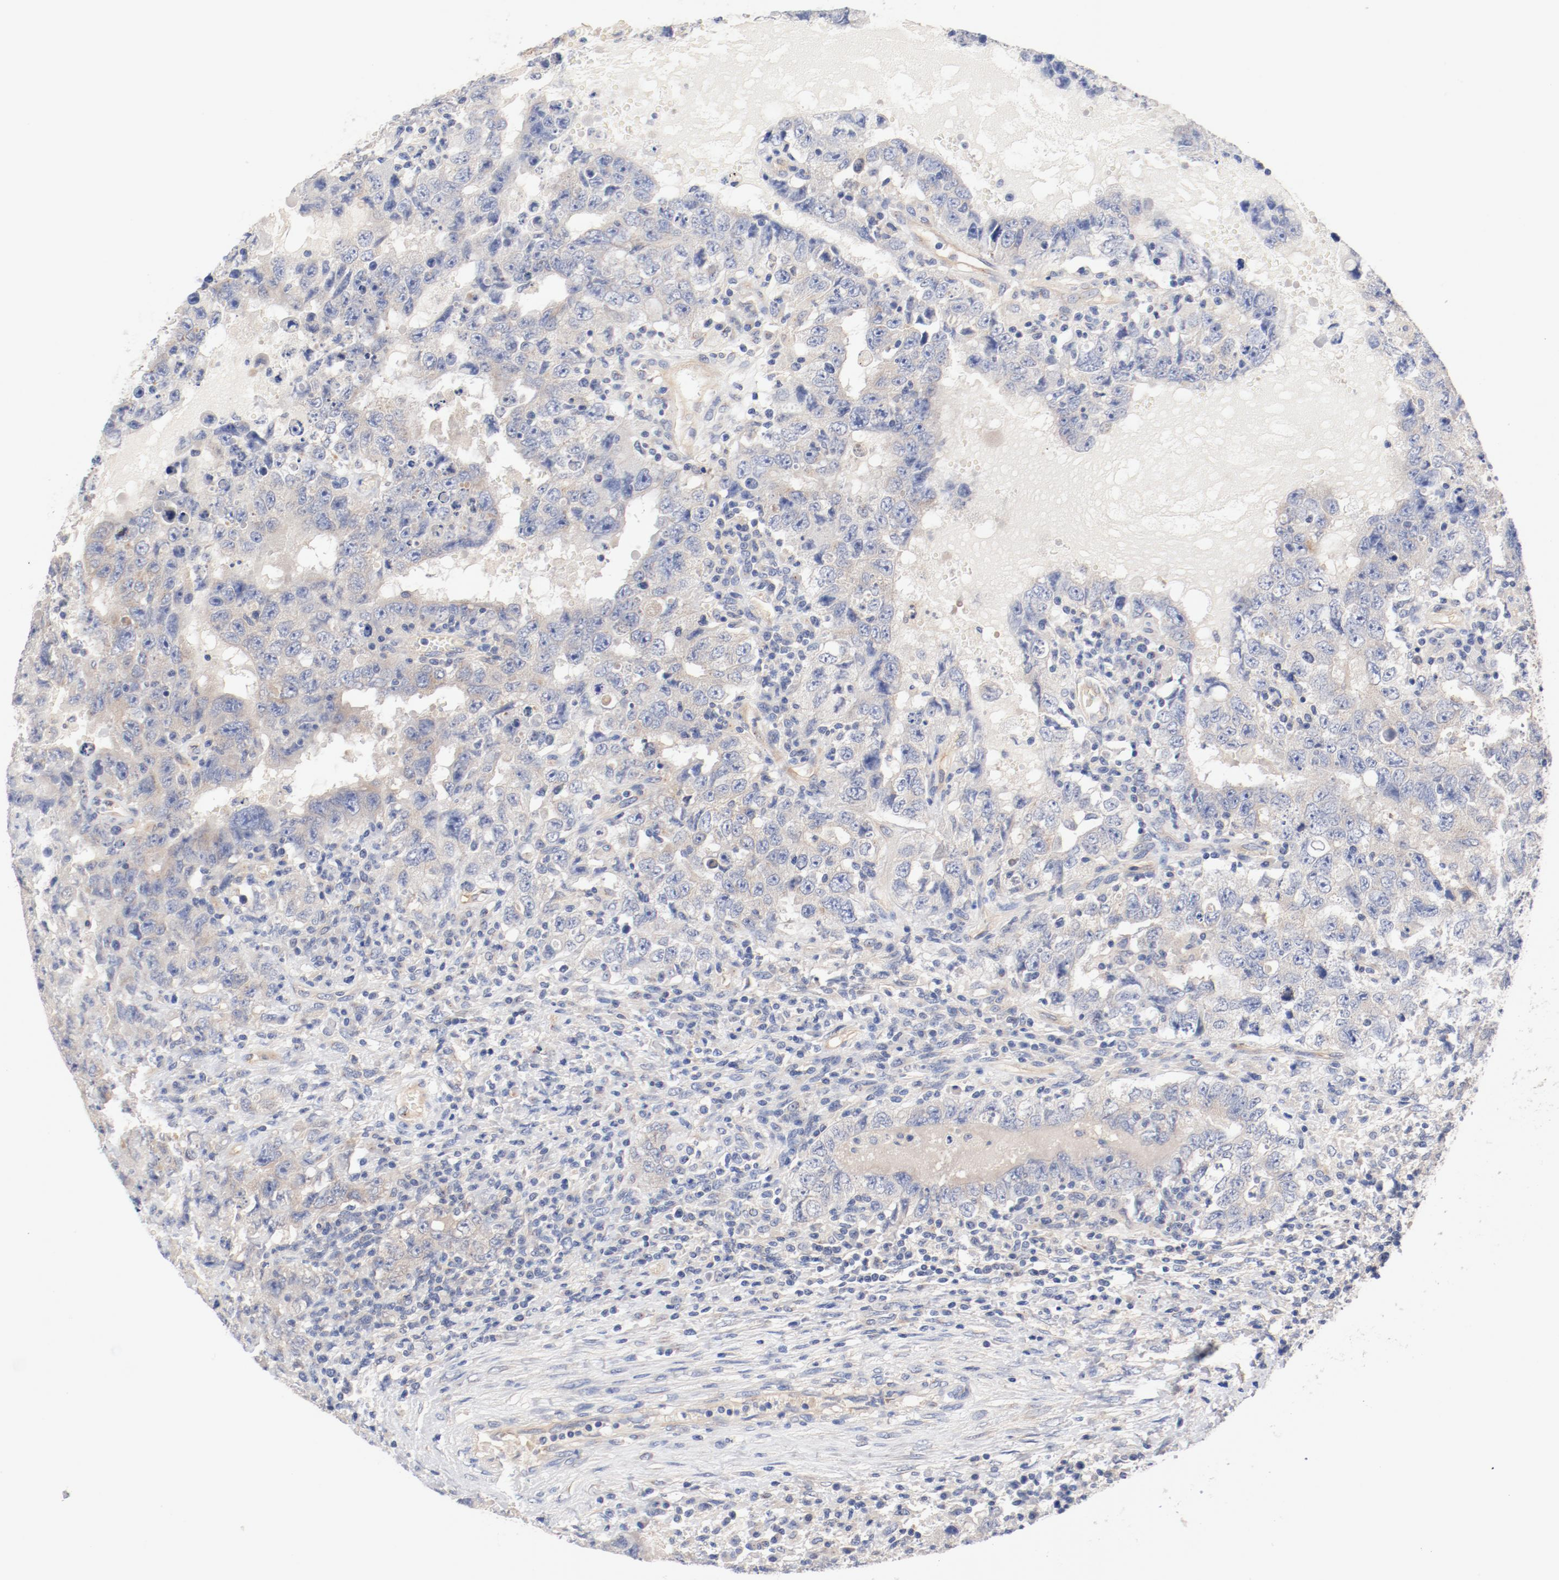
{"staining": {"intensity": "negative", "quantity": "none", "location": "none"}, "tissue": "testis cancer", "cell_type": "Tumor cells", "image_type": "cancer", "snomed": [{"axis": "morphology", "description": "Carcinoma, Embryonal, NOS"}, {"axis": "topography", "description": "Testis"}], "caption": "Tumor cells show no significant staining in testis embryonal carcinoma.", "gene": "DYNC1H1", "patient": {"sex": "male", "age": 26}}